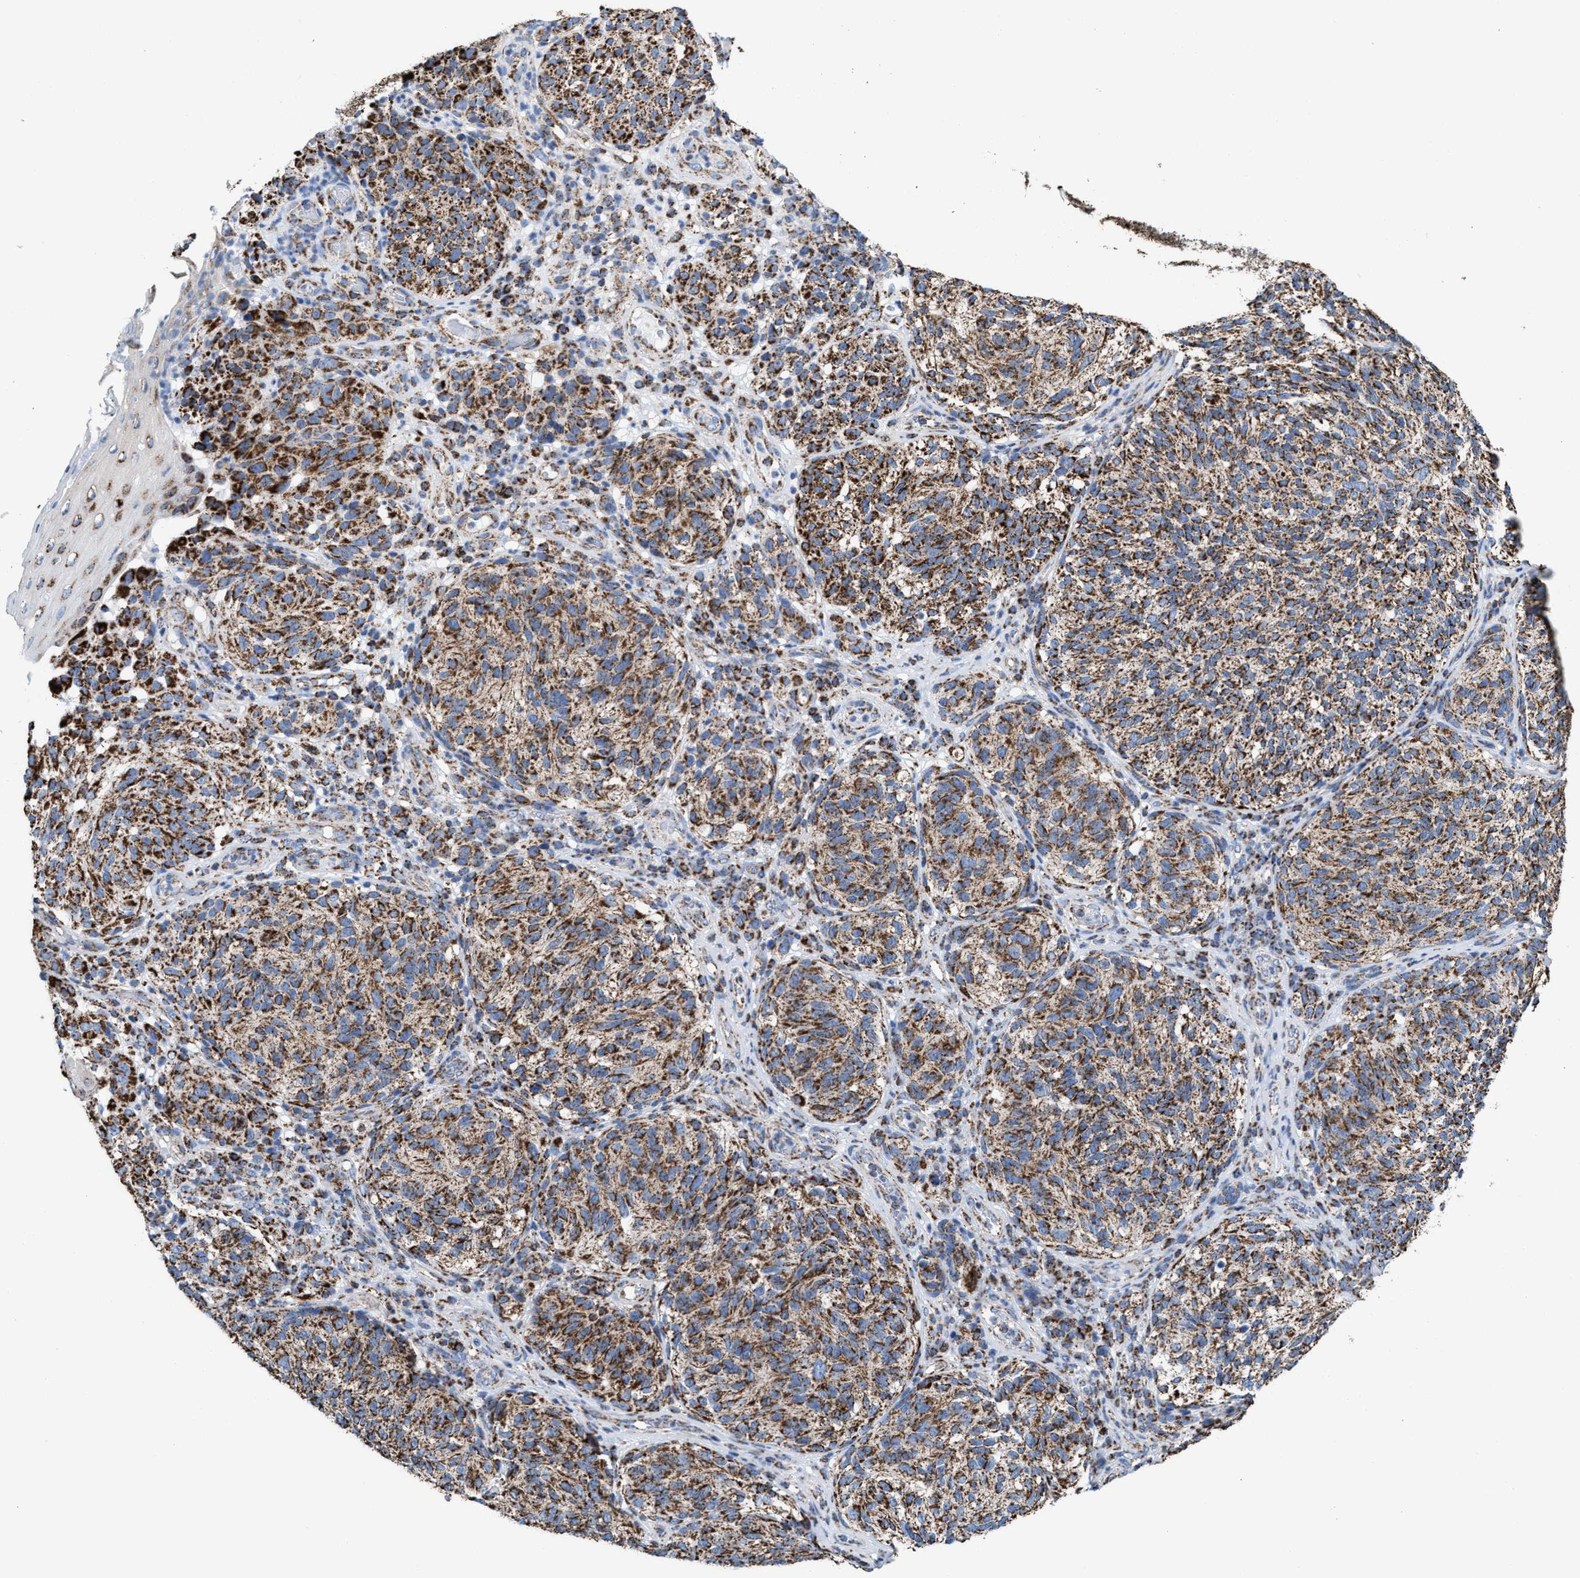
{"staining": {"intensity": "moderate", "quantity": ">75%", "location": "cytoplasmic/membranous"}, "tissue": "melanoma", "cell_type": "Tumor cells", "image_type": "cancer", "snomed": [{"axis": "morphology", "description": "Malignant melanoma, NOS"}, {"axis": "topography", "description": "Skin"}], "caption": "Melanoma was stained to show a protein in brown. There is medium levels of moderate cytoplasmic/membranous staining in about >75% of tumor cells.", "gene": "ECHS1", "patient": {"sex": "female", "age": 73}}